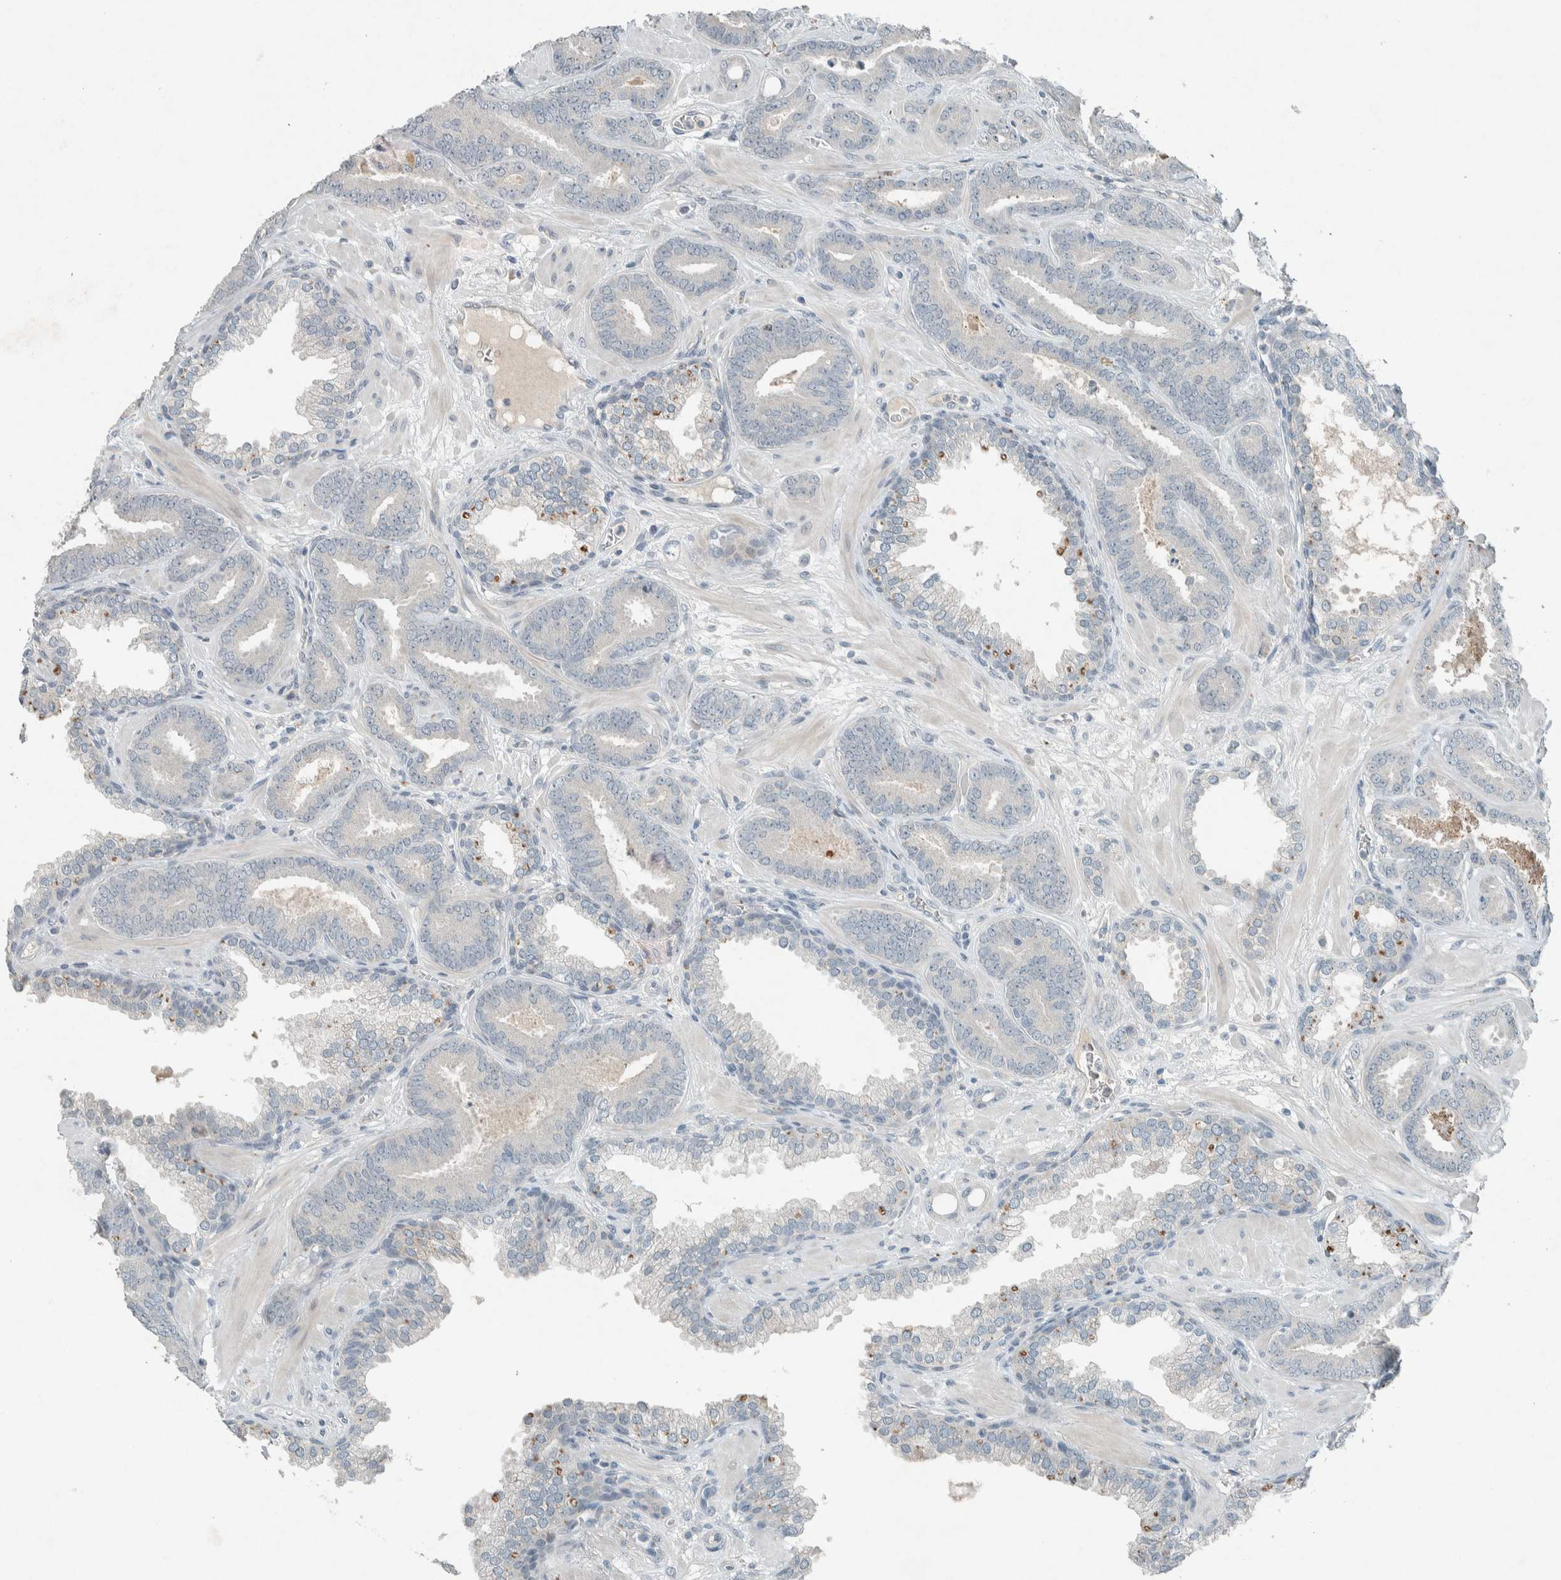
{"staining": {"intensity": "negative", "quantity": "none", "location": "none"}, "tissue": "prostate cancer", "cell_type": "Tumor cells", "image_type": "cancer", "snomed": [{"axis": "morphology", "description": "Adenocarcinoma, Low grade"}, {"axis": "topography", "description": "Prostate"}], "caption": "DAB (3,3'-diaminobenzidine) immunohistochemical staining of human prostate adenocarcinoma (low-grade) demonstrates no significant staining in tumor cells.", "gene": "CERCAM", "patient": {"sex": "male", "age": 62}}